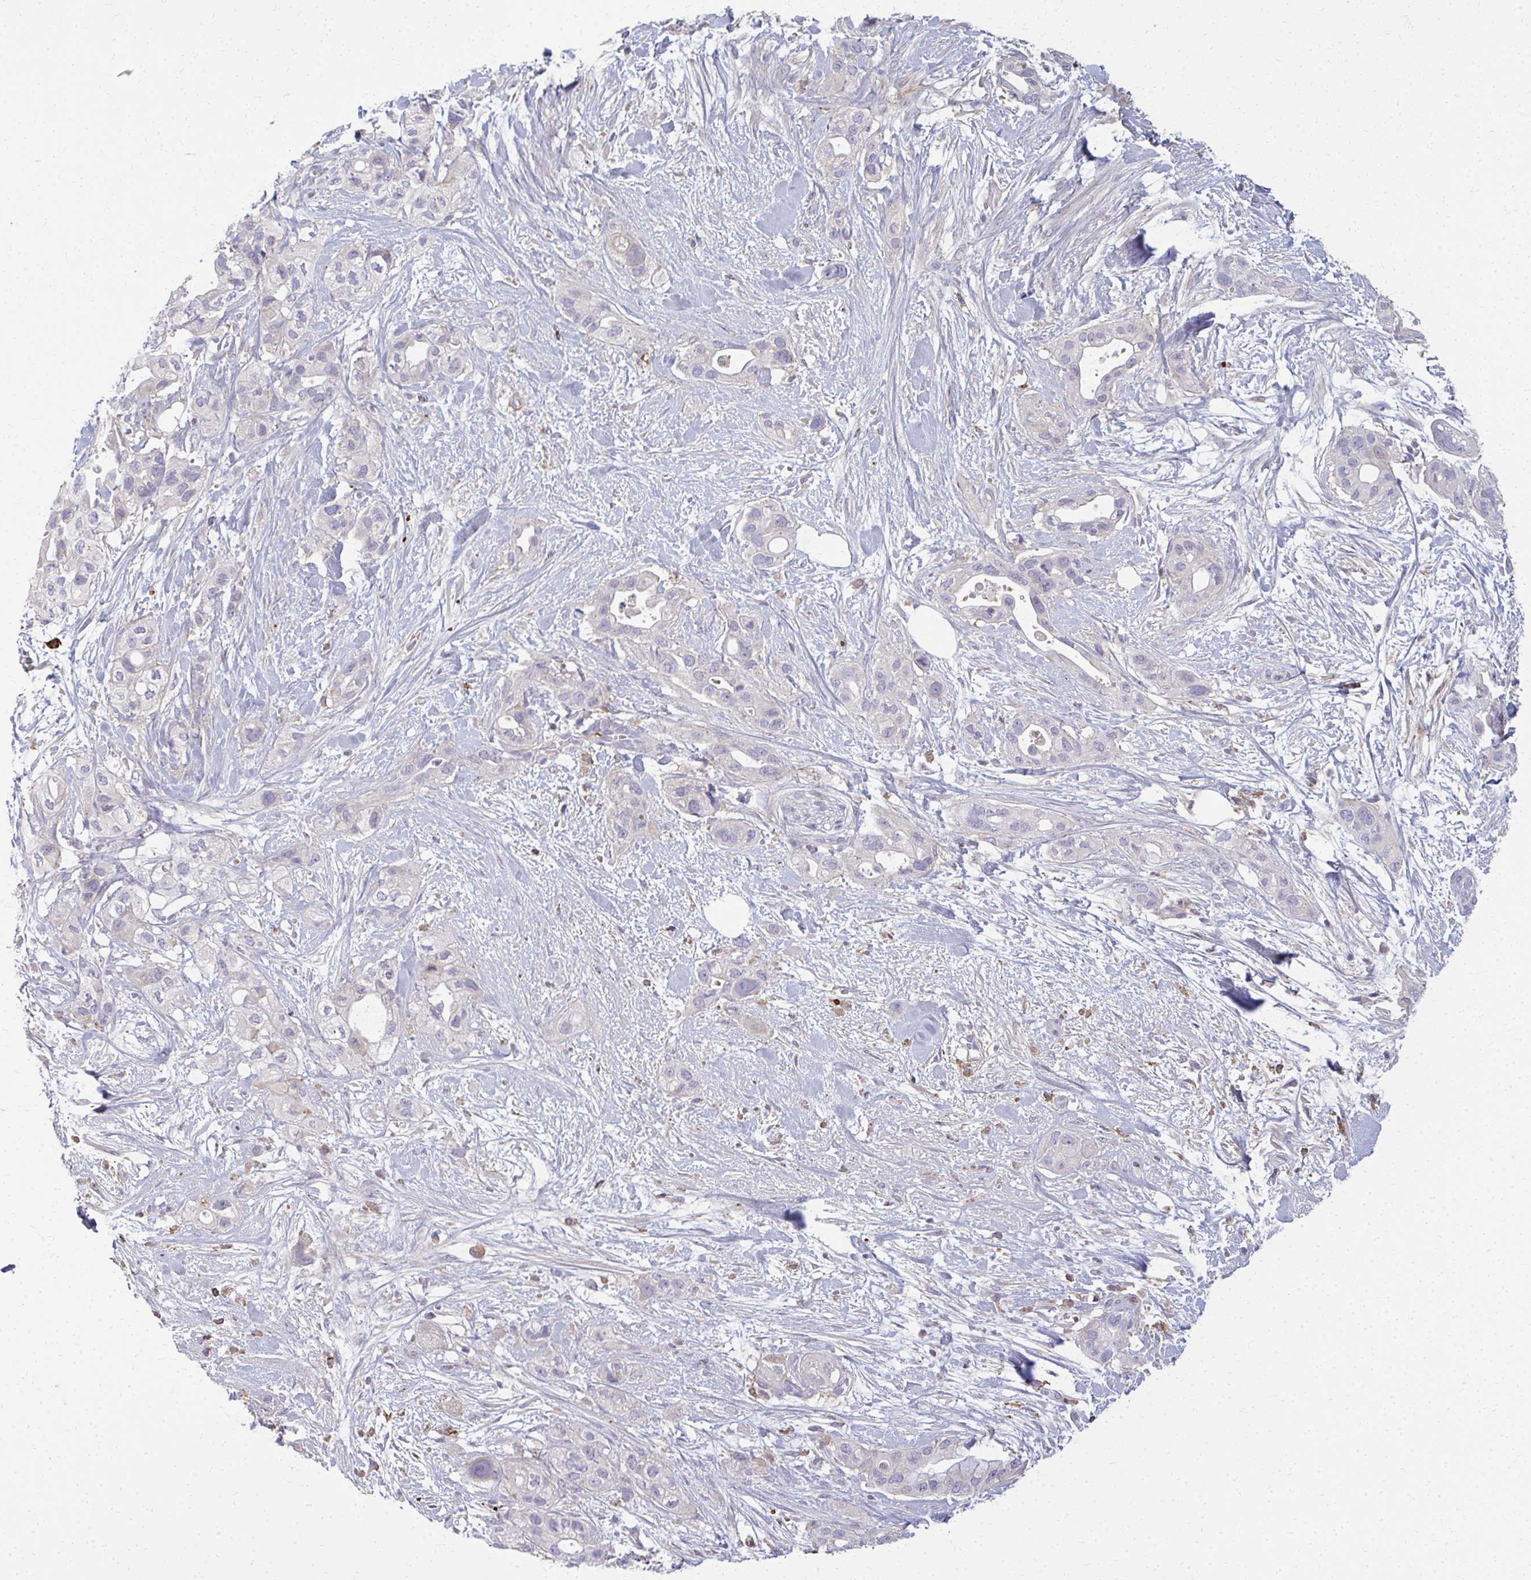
{"staining": {"intensity": "negative", "quantity": "none", "location": "none"}, "tissue": "pancreatic cancer", "cell_type": "Tumor cells", "image_type": "cancer", "snomed": [{"axis": "morphology", "description": "Adenocarcinoma, NOS"}, {"axis": "topography", "description": "Pancreas"}], "caption": "A high-resolution photomicrograph shows IHC staining of pancreatic cancer, which exhibits no significant staining in tumor cells. (Stains: DAB (3,3'-diaminobenzidine) immunohistochemistry (IHC) with hematoxylin counter stain, Microscopy: brightfield microscopy at high magnification).", "gene": "AP5M1", "patient": {"sex": "male", "age": 44}}